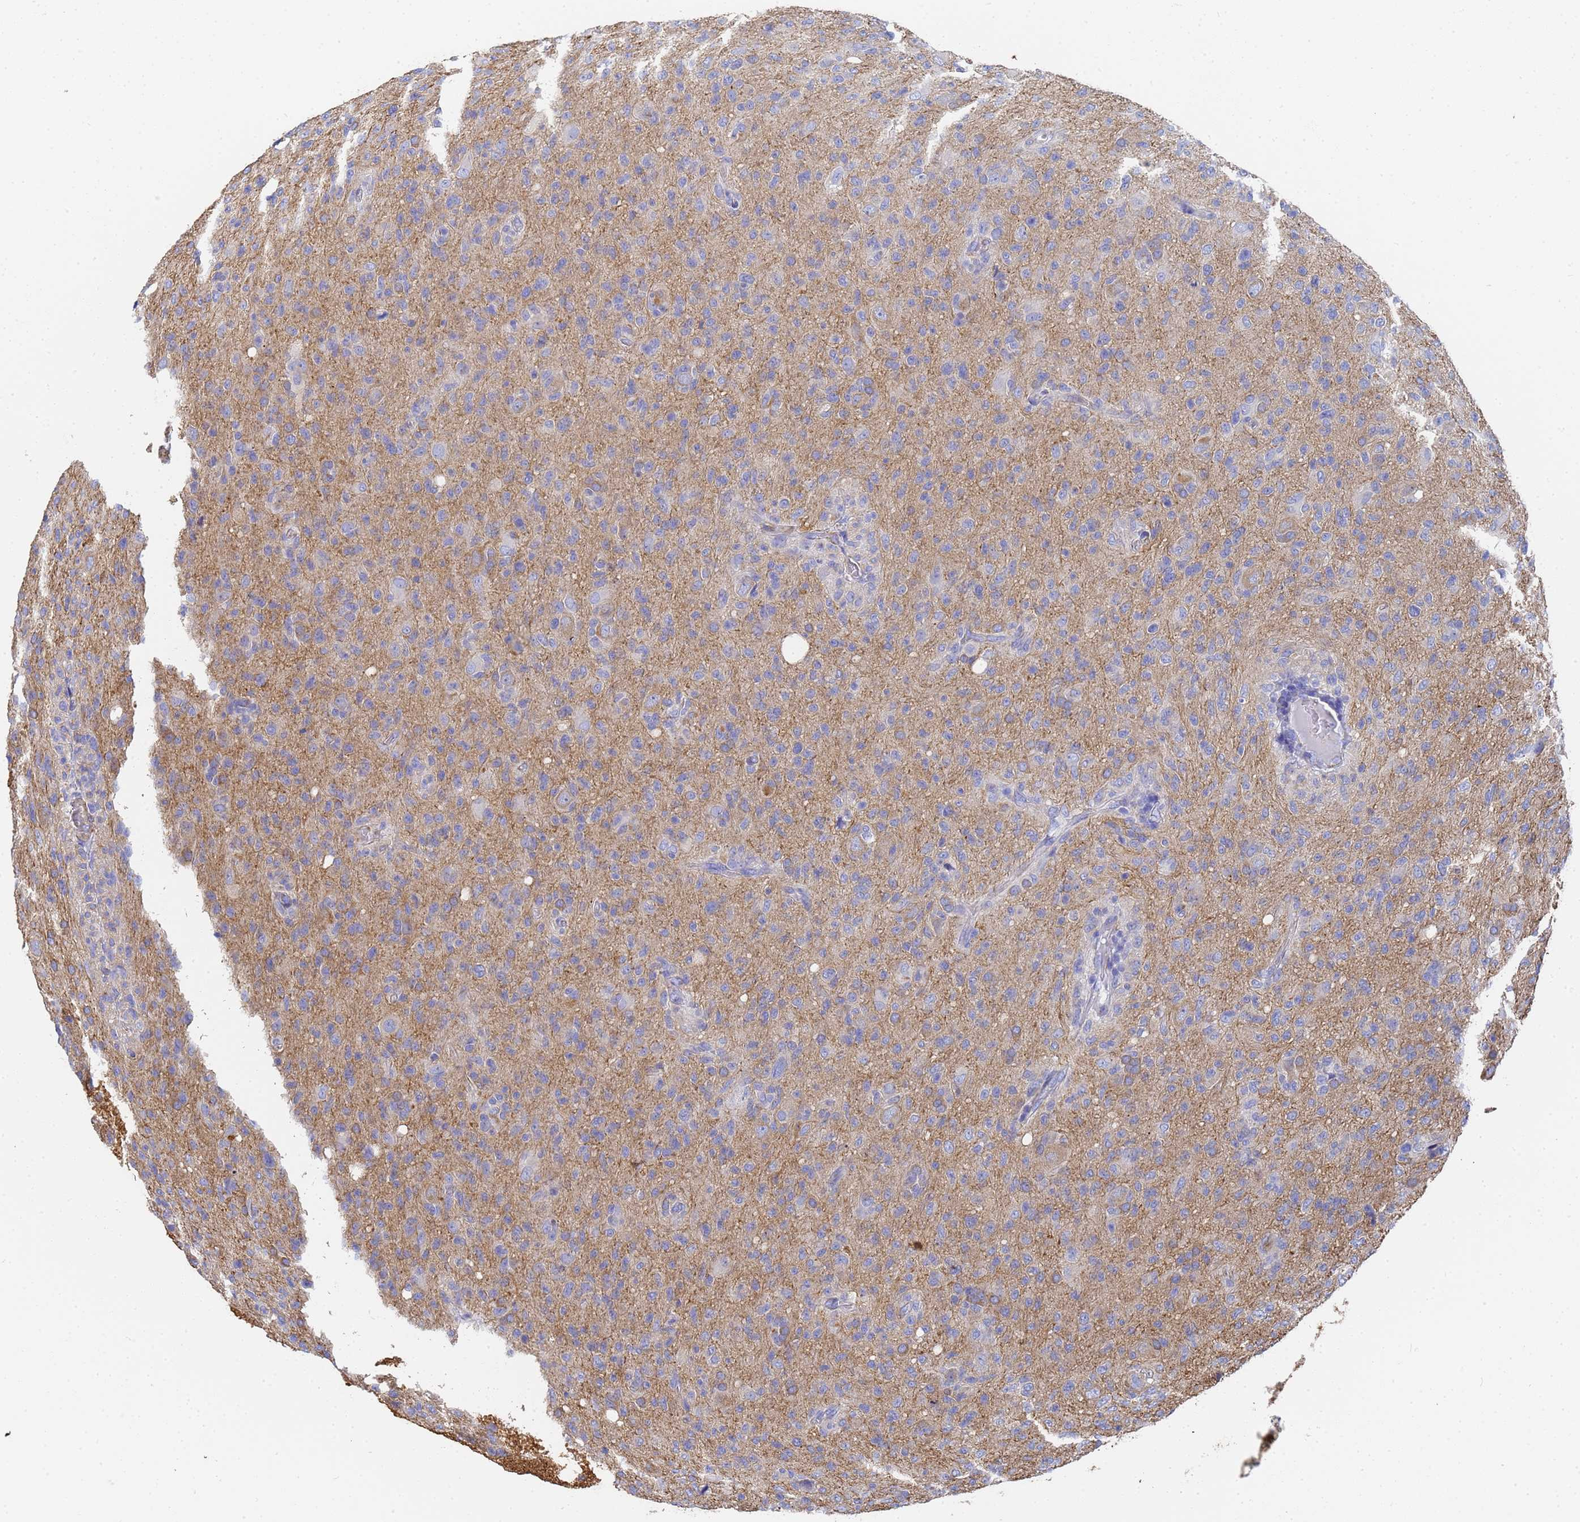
{"staining": {"intensity": "negative", "quantity": "none", "location": "none"}, "tissue": "glioma", "cell_type": "Tumor cells", "image_type": "cancer", "snomed": [{"axis": "morphology", "description": "Glioma, malignant, High grade"}, {"axis": "topography", "description": "Brain"}], "caption": "Tumor cells show no significant positivity in malignant glioma (high-grade). Nuclei are stained in blue.", "gene": "TUBB1", "patient": {"sex": "female", "age": 57}}